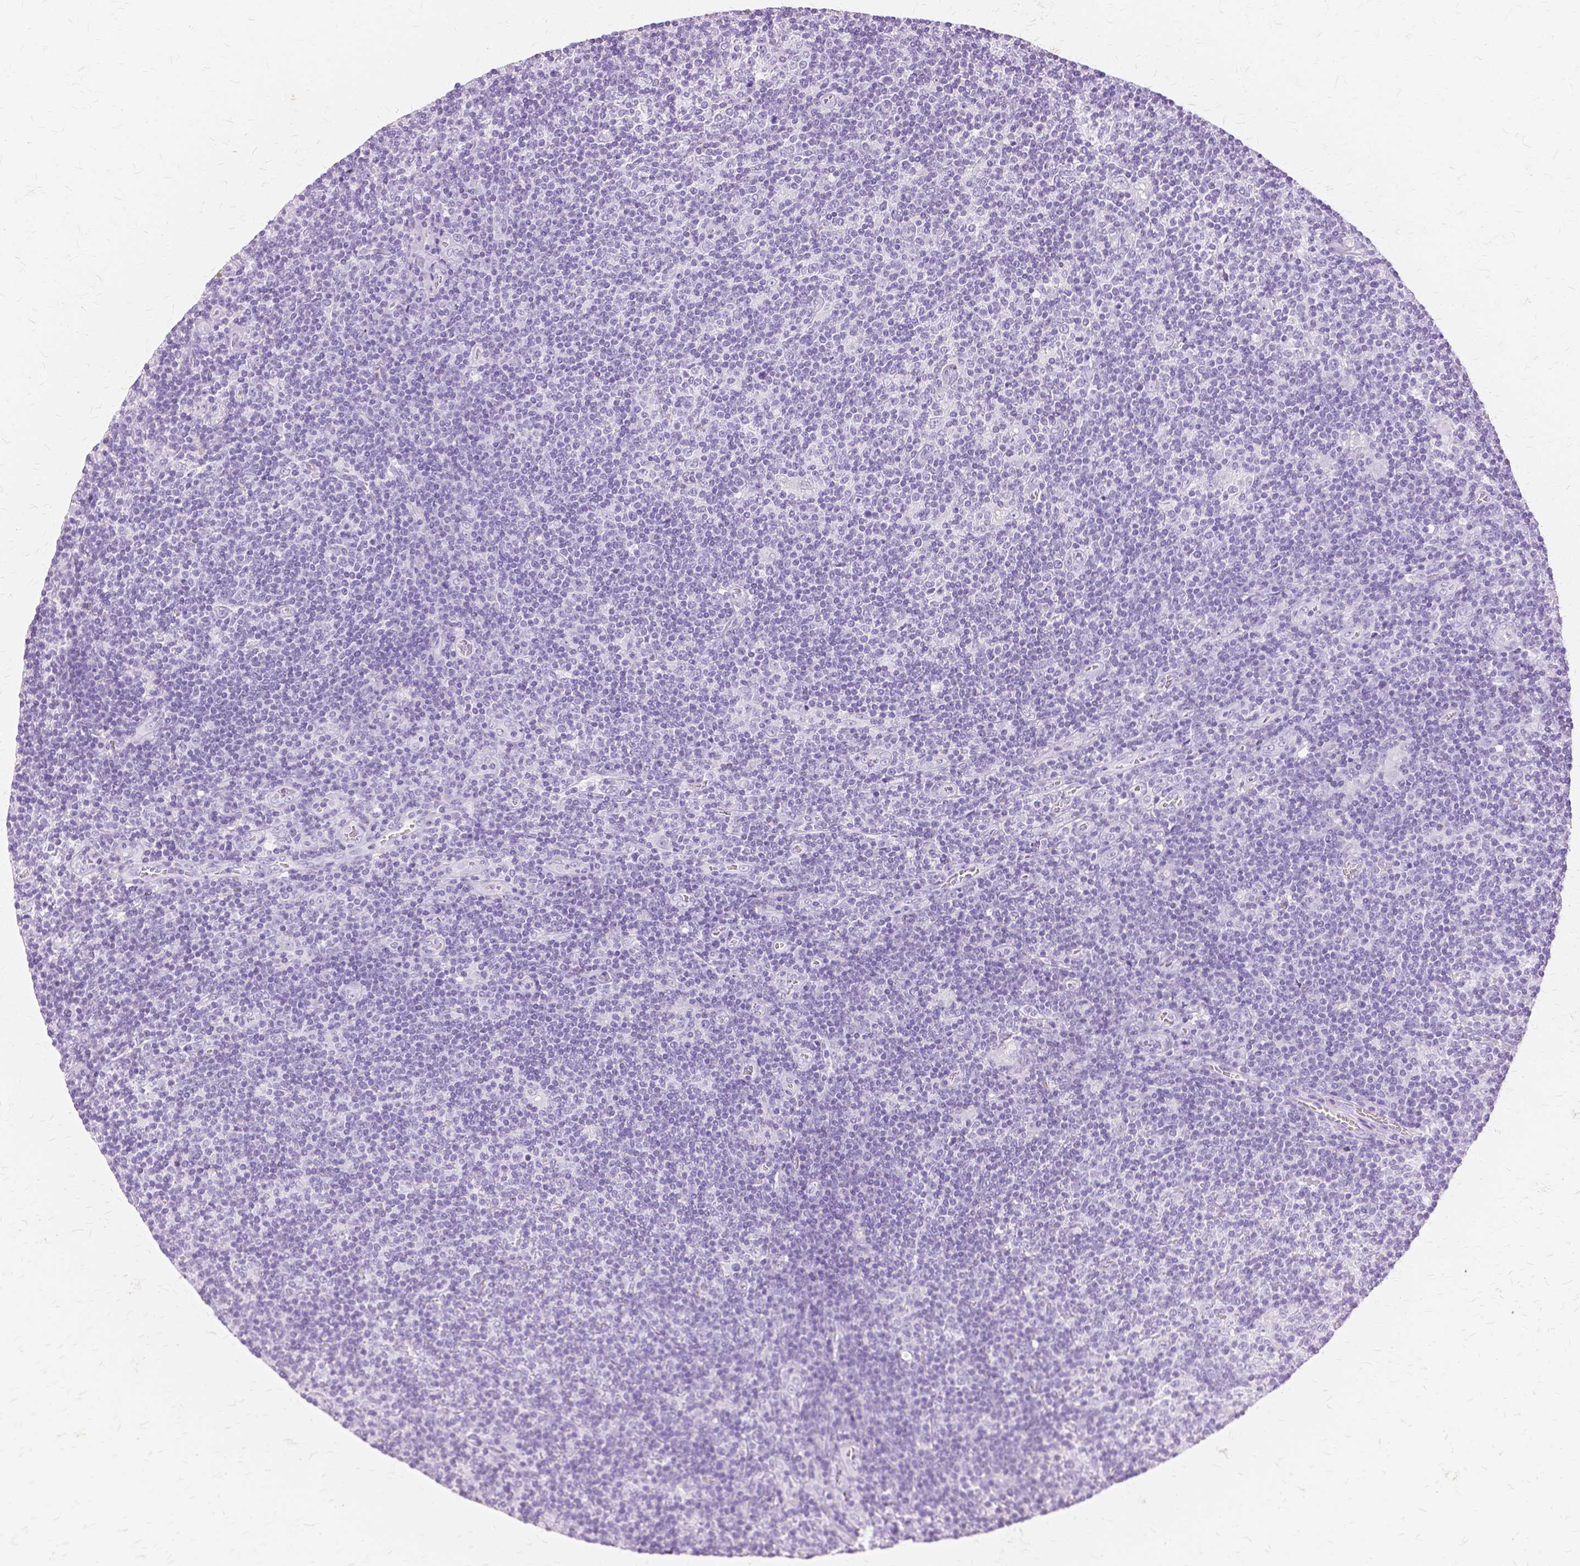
{"staining": {"intensity": "negative", "quantity": "none", "location": "none"}, "tissue": "lymphoma", "cell_type": "Tumor cells", "image_type": "cancer", "snomed": [{"axis": "morphology", "description": "Hodgkin's disease, NOS"}, {"axis": "topography", "description": "Lymph node"}], "caption": "An immunohistochemistry image of Hodgkin's disease is shown. There is no staining in tumor cells of Hodgkin's disease.", "gene": "TGM1", "patient": {"sex": "male", "age": 40}}